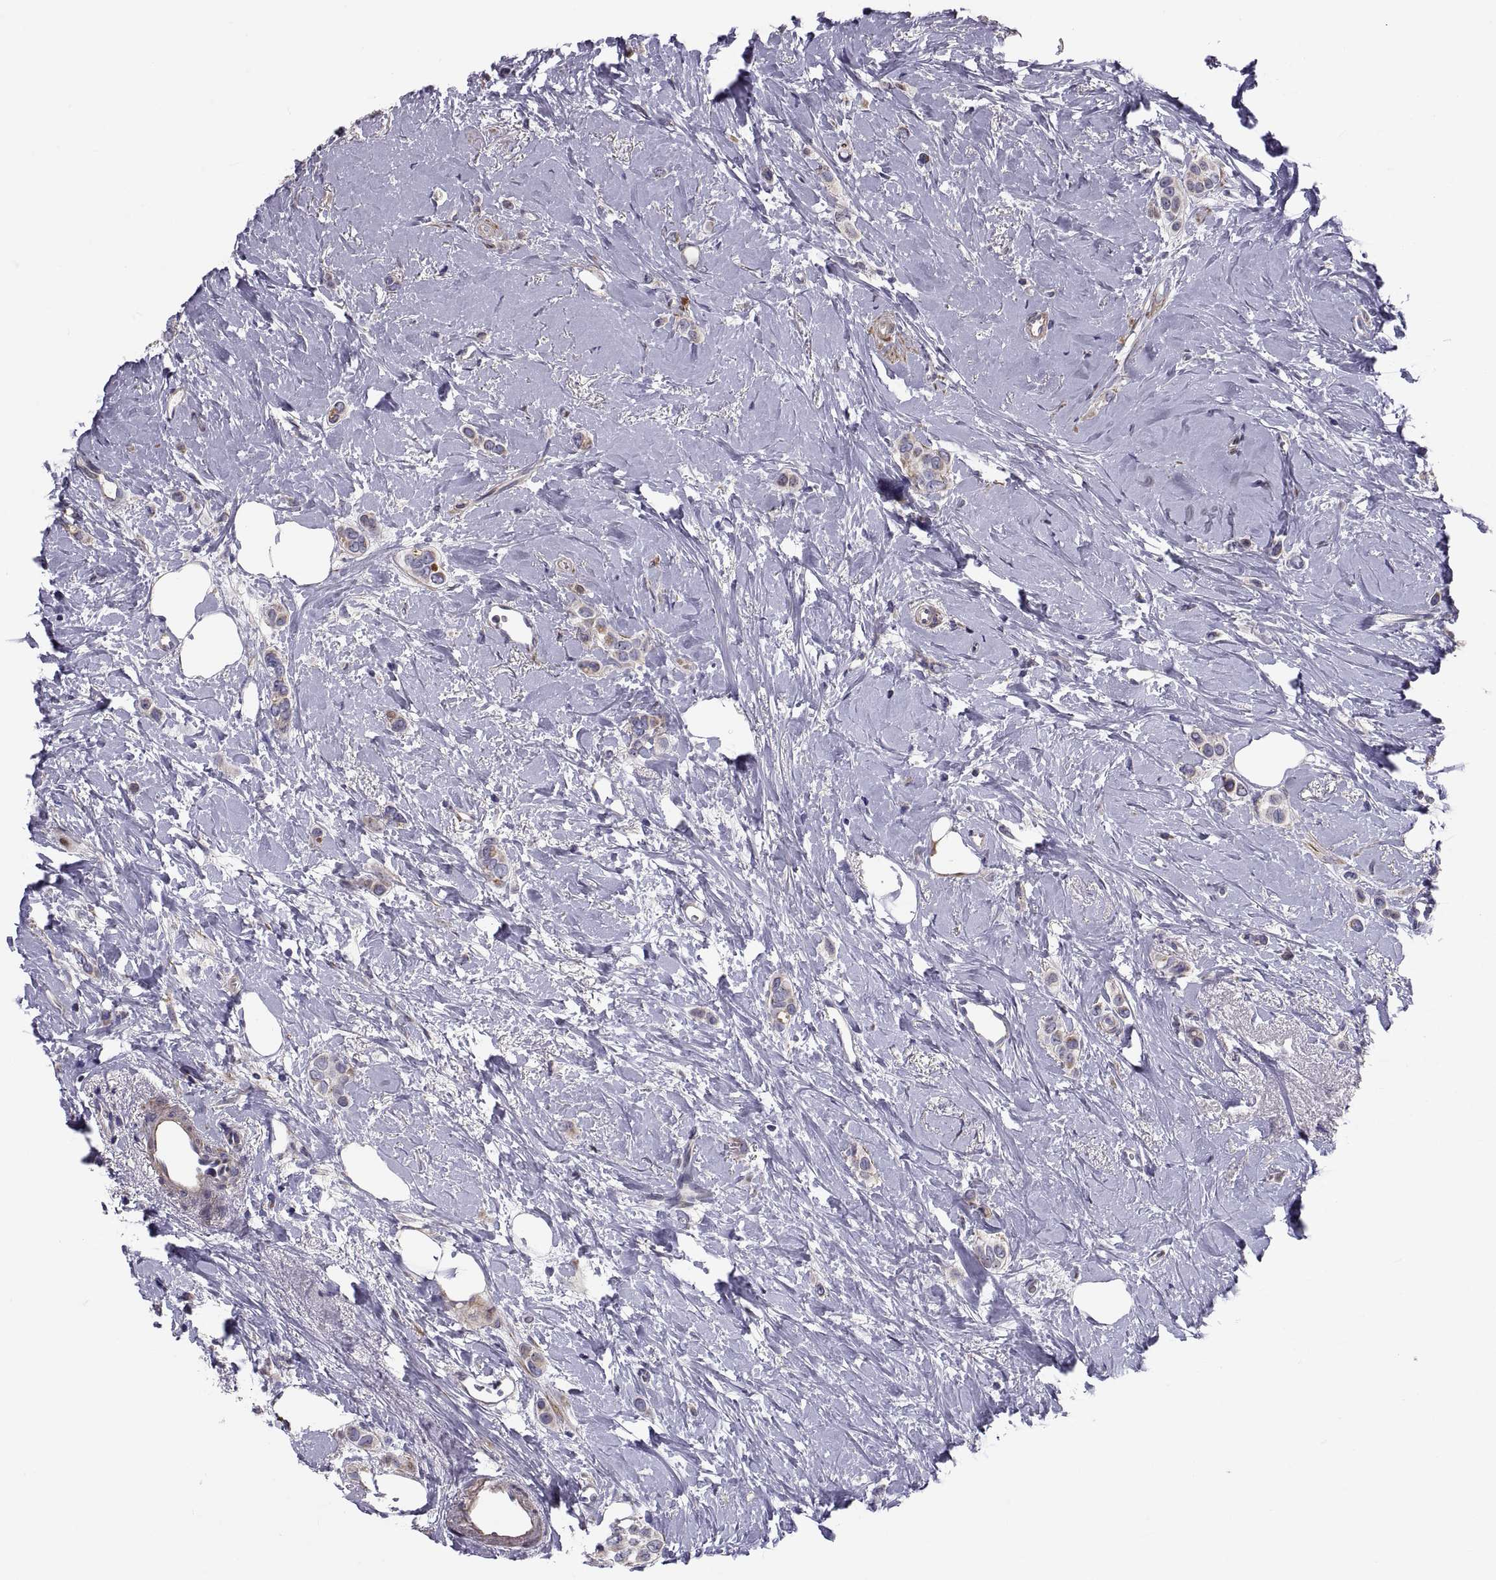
{"staining": {"intensity": "moderate", "quantity": "25%-75%", "location": "cytoplasmic/membranous"}, "tissue": "breast cancer", "cell_type": "Tumor cells", "image_type": "cancer", "snomed": [{"axis": "morphology", "description": "Lobular carcinoma"}, {"axis": "topography", "description": "Breast"}], "caption": "Immunohistochemical staining of human breast cancer demonstrates medium levels of moderate cytoplasmic/membranous positivity in about 25%-75% of tumor cells.", "gene": "ANO1", "patient": {"sex": "female", "age": 66}}